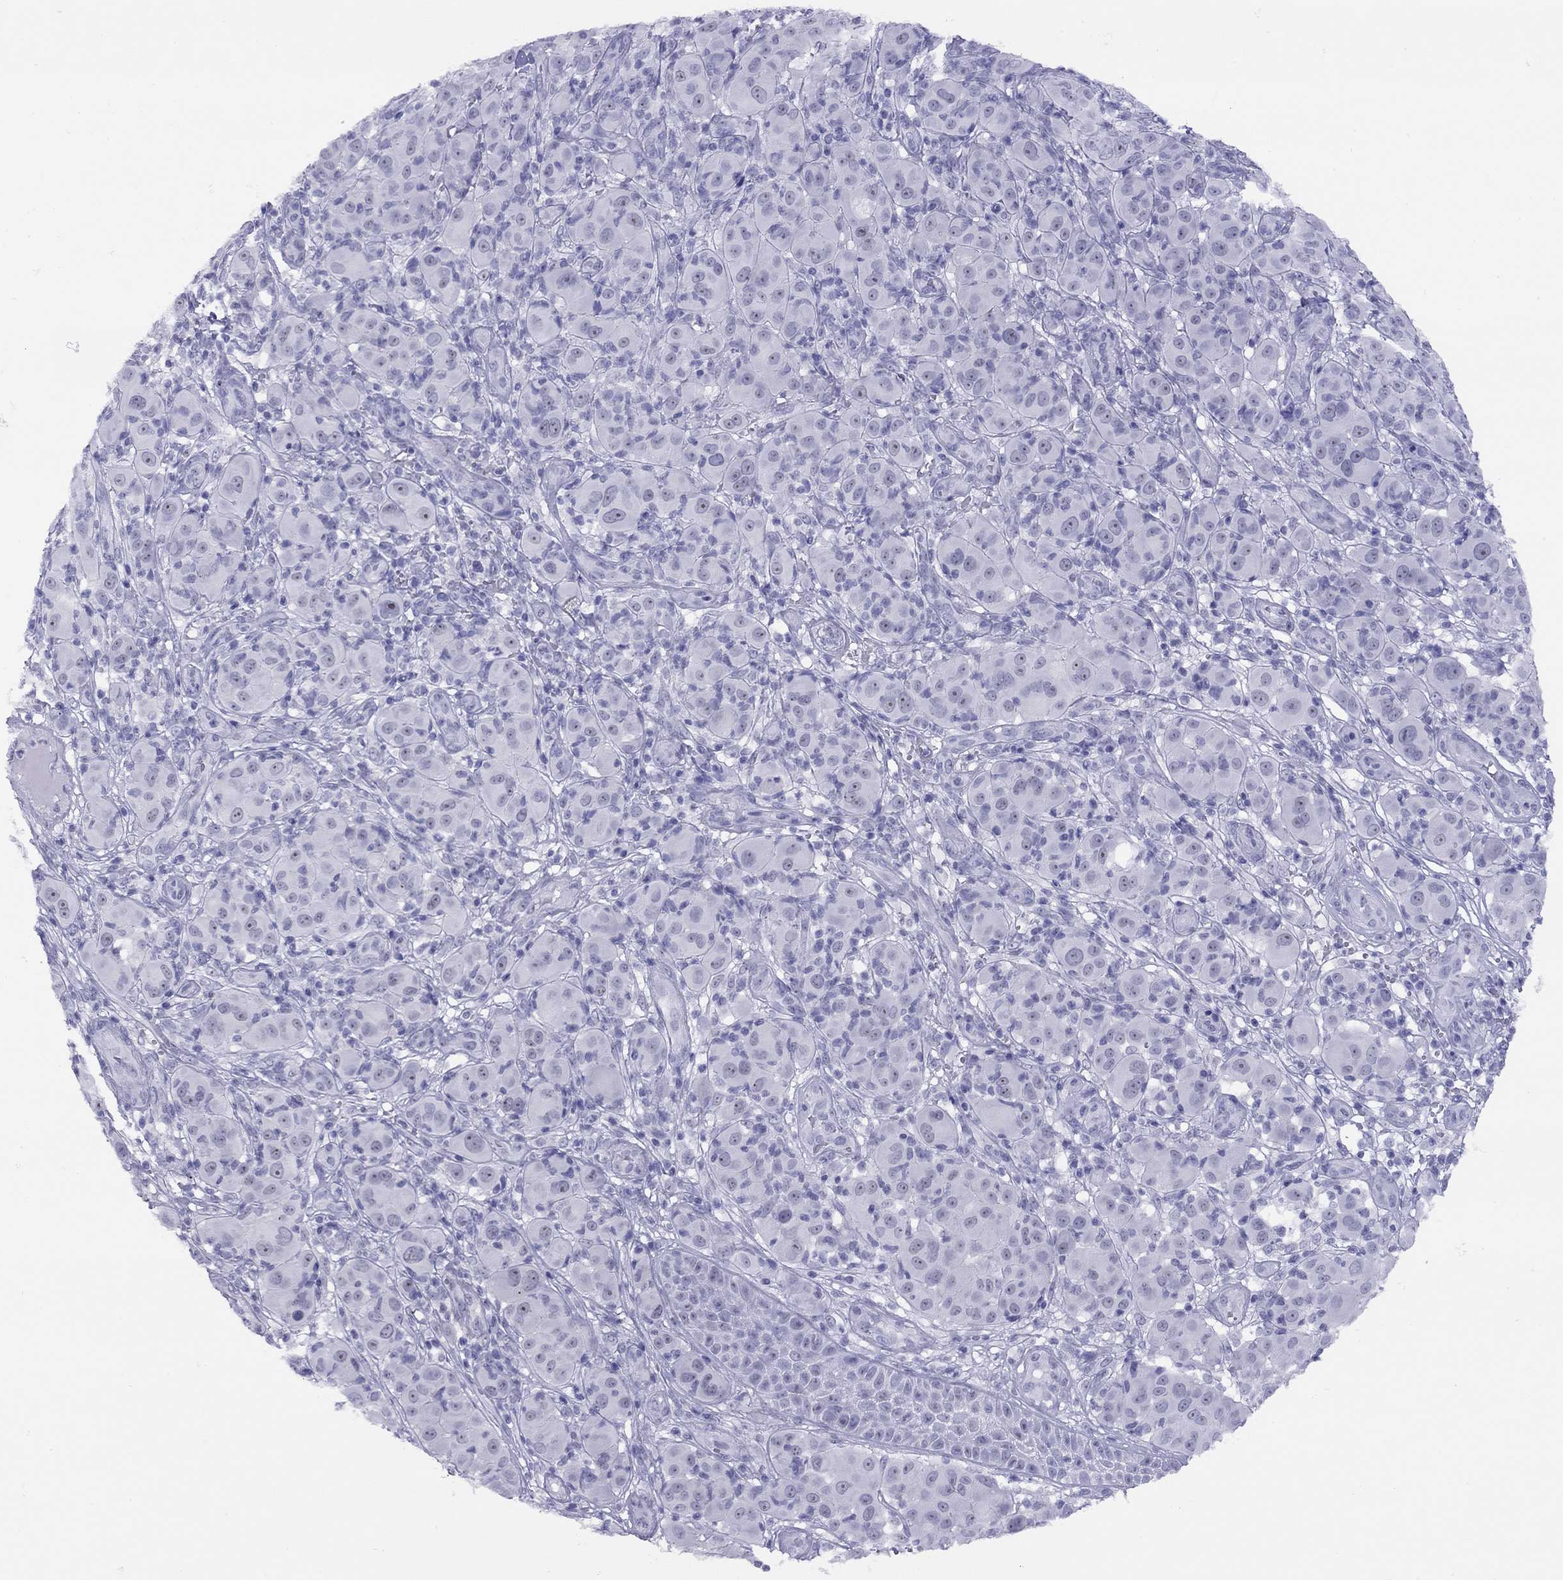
{"staining": {"intensity": "negative", "quantity": "none", "location": "none"}, "tissue": "melanoma", "cell_type": "Tumor cells", "image_type": "cancer", "snomed": [{"axis": "morphology", "description": "Malignant melanoma, NOS"}, {"axis": "topography", "description": "Skin"}], "caption": "Tumor cells show no significant protein staining in melanoma. Brightfield microscopy of immunohistochemistry (IHC) stained with DAB (brown) and hematoxylin (blue), captured at high magnification.", "gene": "LYAR", "patient": {"sex": "female", "age": 87}}